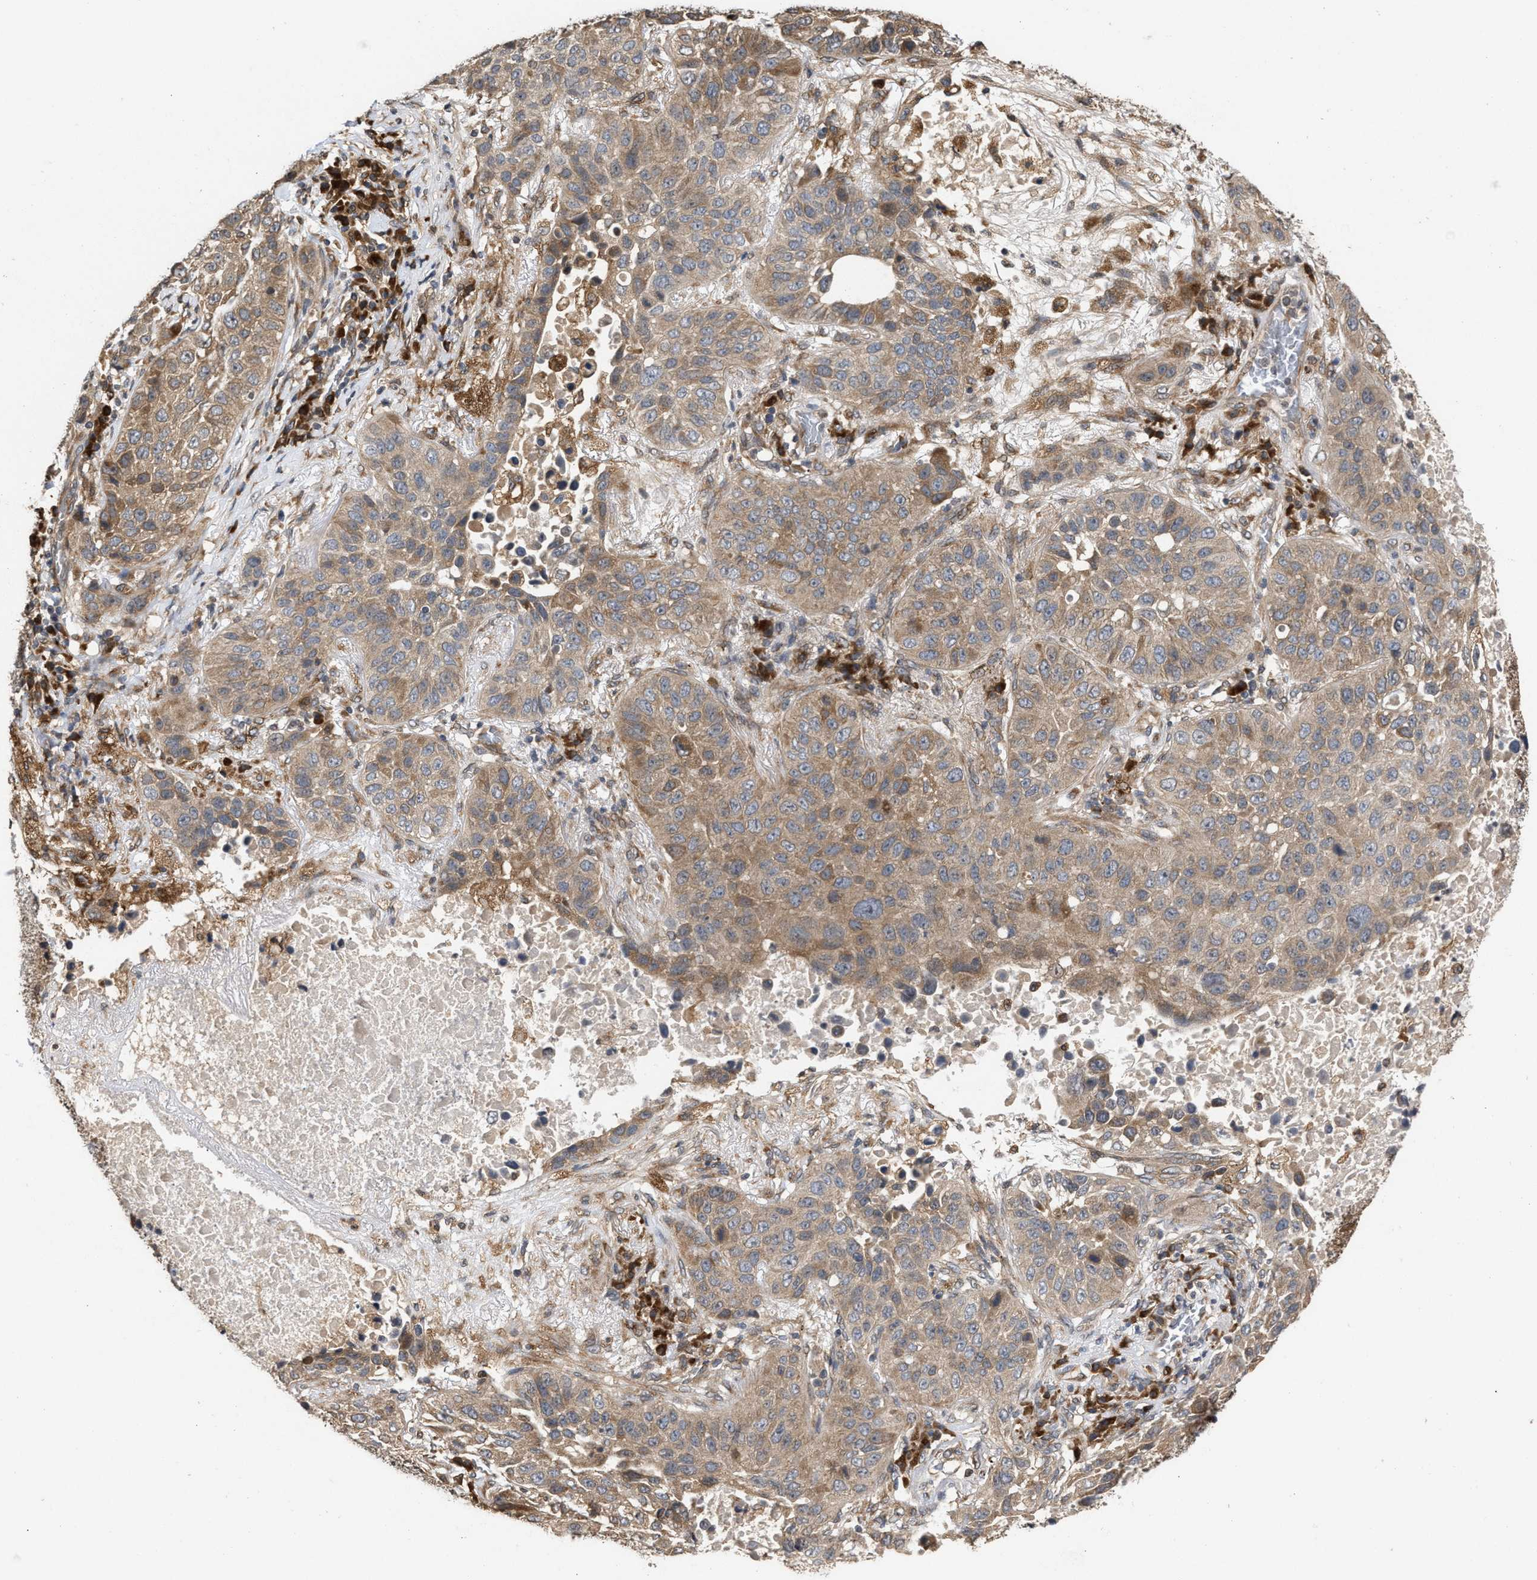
{"staining": {"intensity": "moderate", "quantity": ">75%", "location": "cytoplasmic/membranous"}, "tissue": "lung cancer", "cell_type": "Tumor cells", "image_type": "cancer", "snomed": [{"axis": "morphology", "description": "Squamous cell carcinoma, NOS"}, {"axis": "topography", "description": "Lung"}], "caption": "A brown stain shows moderate cytoplasmic/membranous positivity of a protein in human lung cancer (squamous cell carcinoma) tumor cells.", "gene": "SAR1A", "patient": {"sex": "male", "age": 57}}